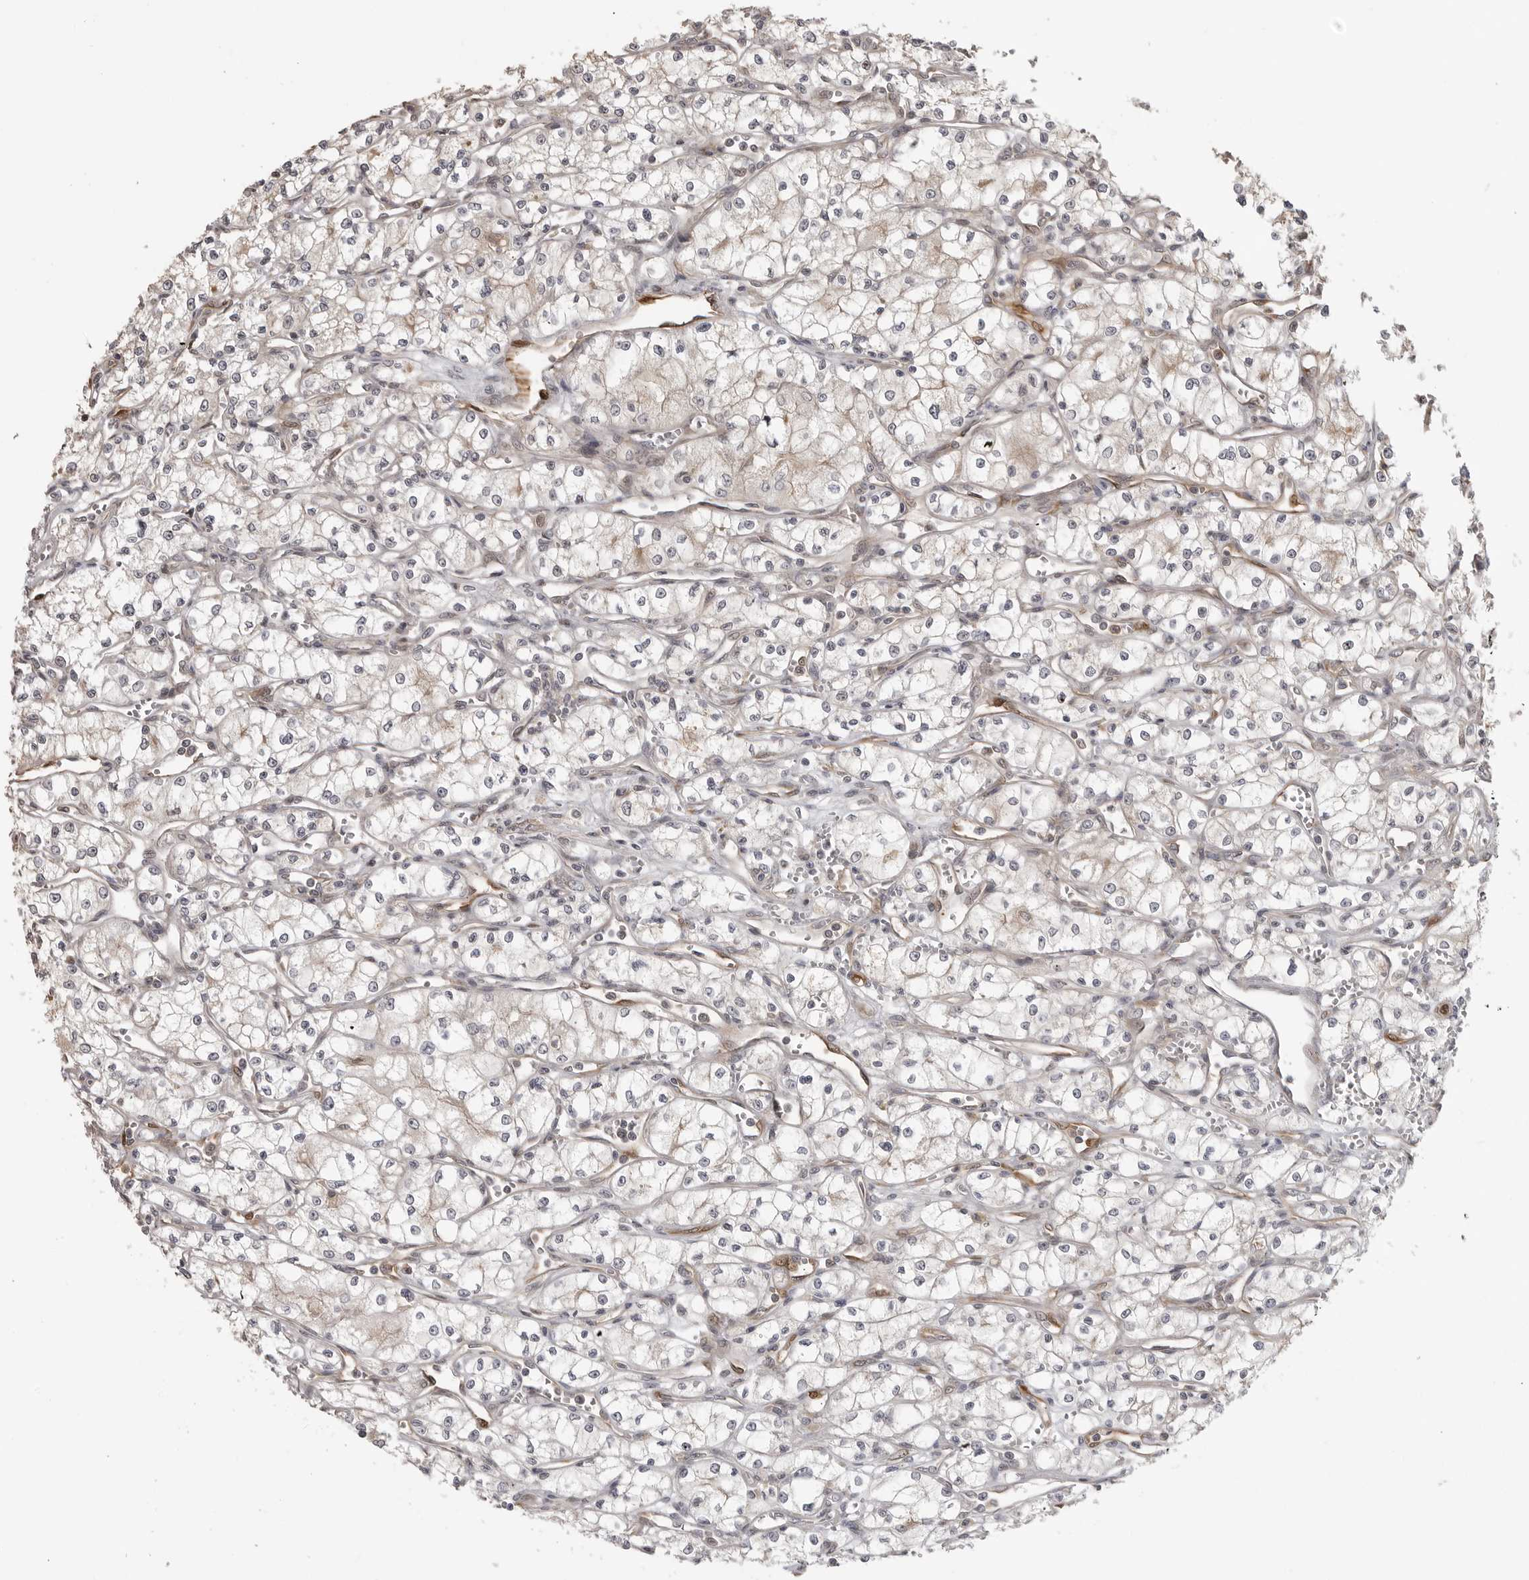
{"staining": {"intensity": "negative", "quantity": "none", "location": "none"}, "tissue": "renal cancer", "cell_type": "Tumor cells", "image_type": "cancer", "snomed": [{"axis": "morphology", "description": "Adenocarcinoma, NOS"}, {"axis": "topography", "description": "Kidney"}], "caption": "Tumor cells are negative for protein expression in human renal cancer (adenocarcinoma).", "gene": "IDO1", "patient": {"sex": "male", "age": 59}}